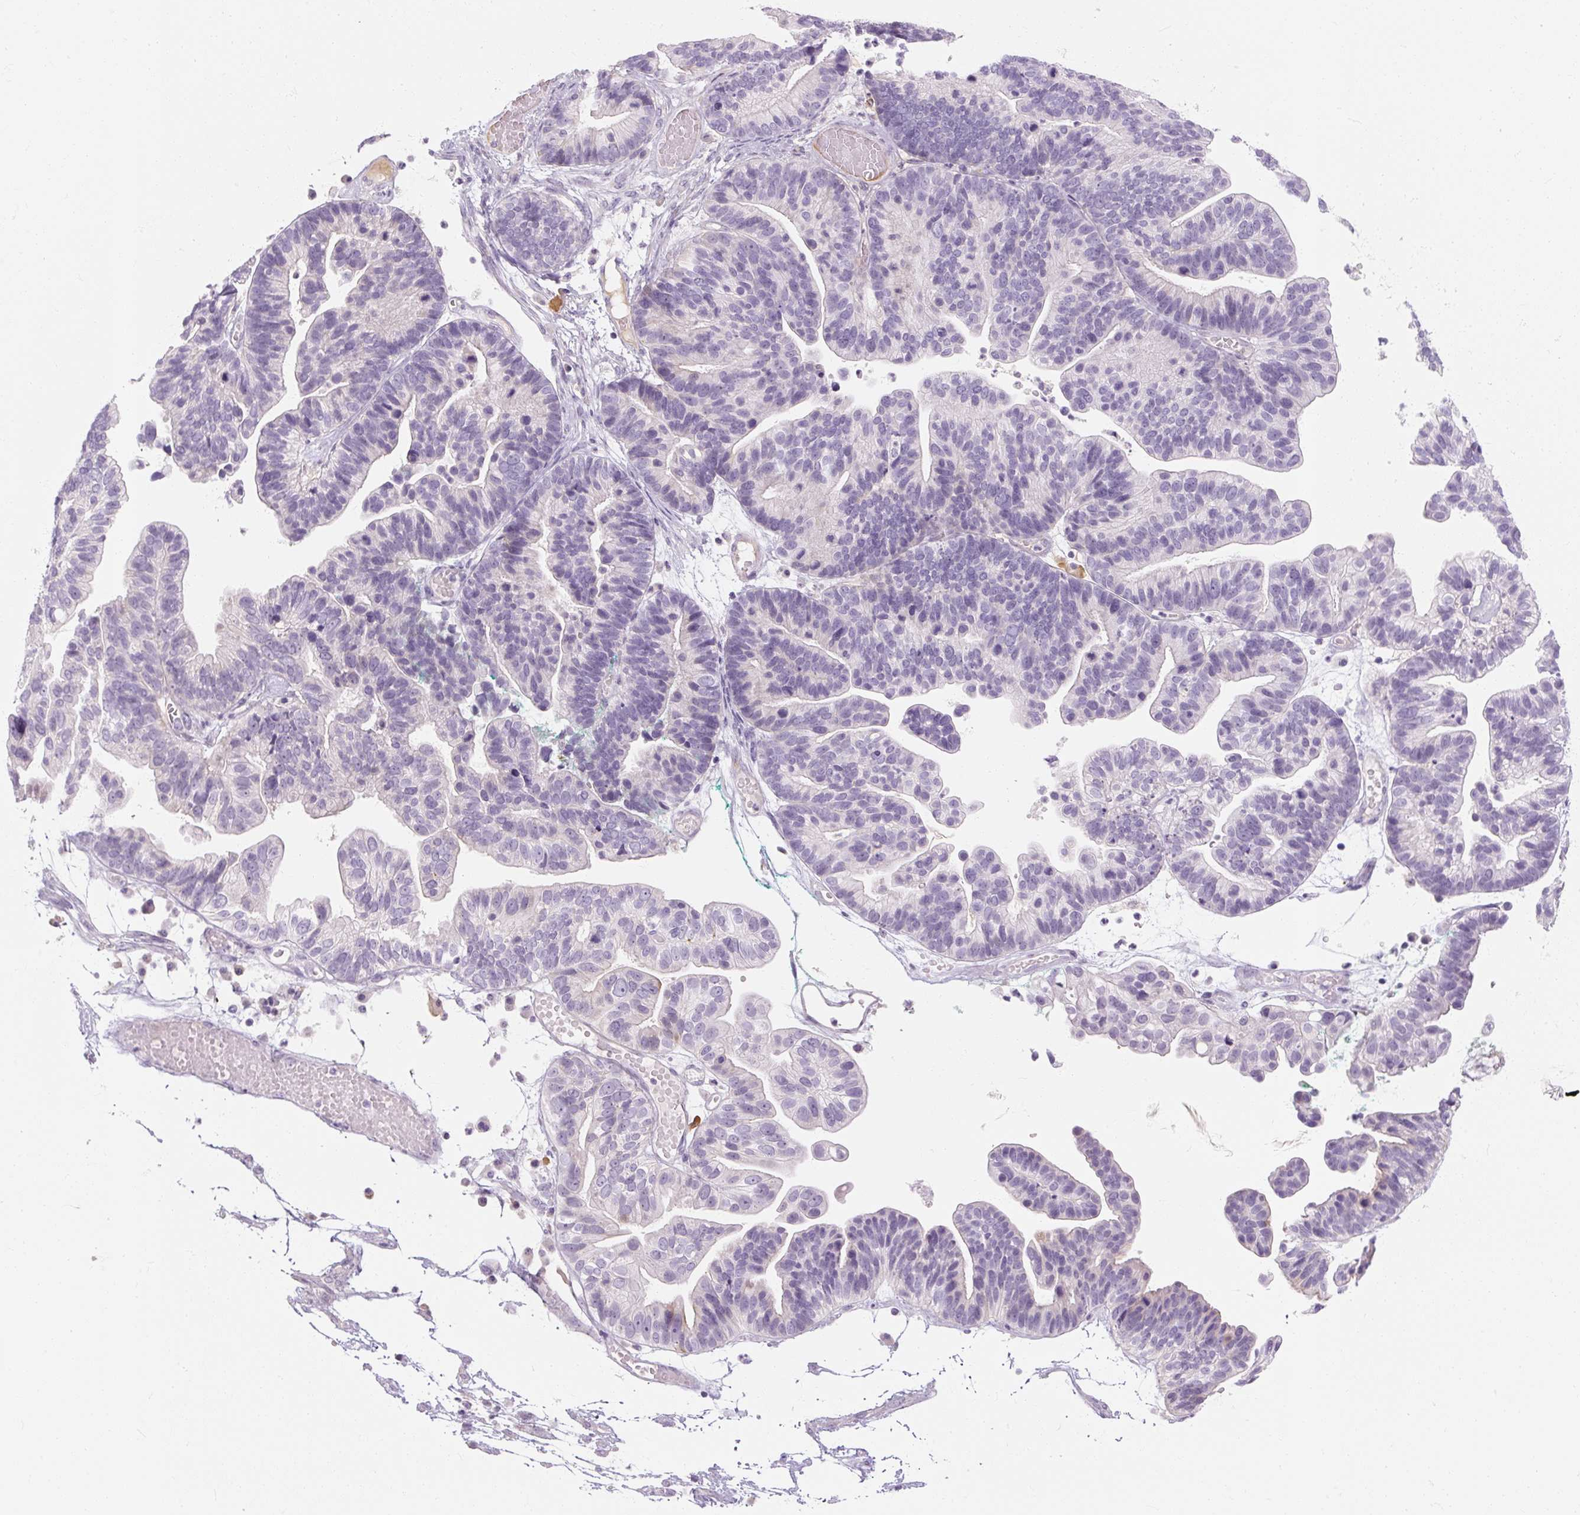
{"staining": {"intensity": "moderate", "quantity": "<25%", "location": "cytoplasmic/membranous"}, "tissue": "ovarian cancer", "cell_type": "Tumor cells", "image_type": "cancer", "snomed": [{"axis": "morphology", "description": "Cystadenocarcinoma, serous, NOS"}, {"axis": "topography", "description": "Ovary"}], "caption": "DAB (3,3'-diaminobenzidine) immunohistochemical staining of human ovarian serous cystadenocarcinoma exhibits moderate cytoplasmic/membranous protein expression in approximately <25% of tumor cells.", "gene": "NFE2L3", "patient": {"sex": "female", "age": 56}}